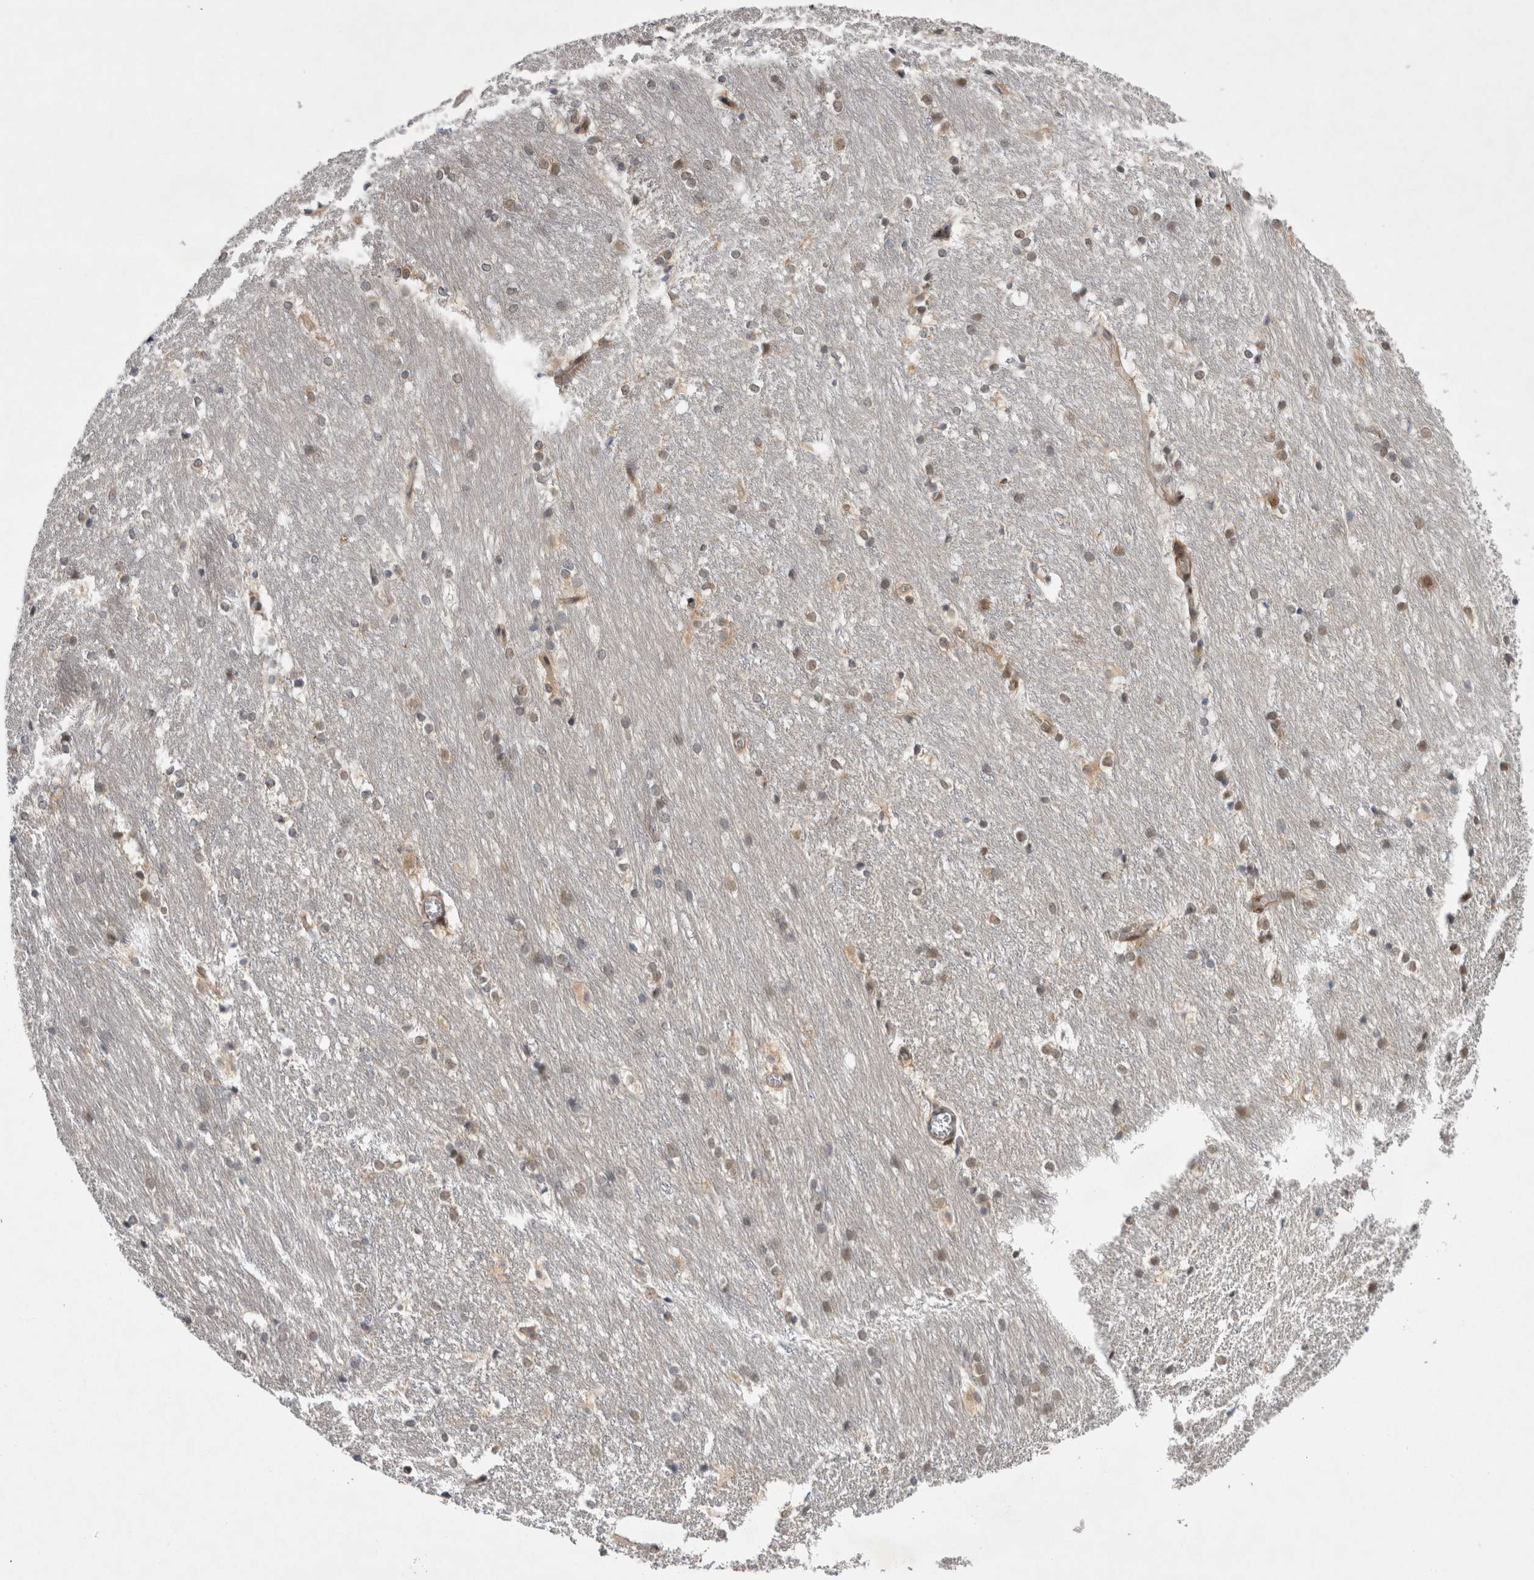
{"staining": {"intensity": "weak", "quantity": "25%-75%", "location": "cytoplasmic/membranous"}, "tissue": "caudate", "cell_type": "Glial cells", "image_type": "normal", "snomed": [{"axis": "morphology", "description": "Normal tissue, NOS"}, {"axis": "topography", "description": "Lateral ventricle wall"}], "caption": "A brown stain highlights weak cytoplasmic/membranous expression of a protein in glial cells of normal caudate. (DAB (3,3'-diaminobenzidine) IHC with brightfield microscopy, high magnification).", "gene": "PSMB2", "patient": {"sex": "female", "age": 19}}